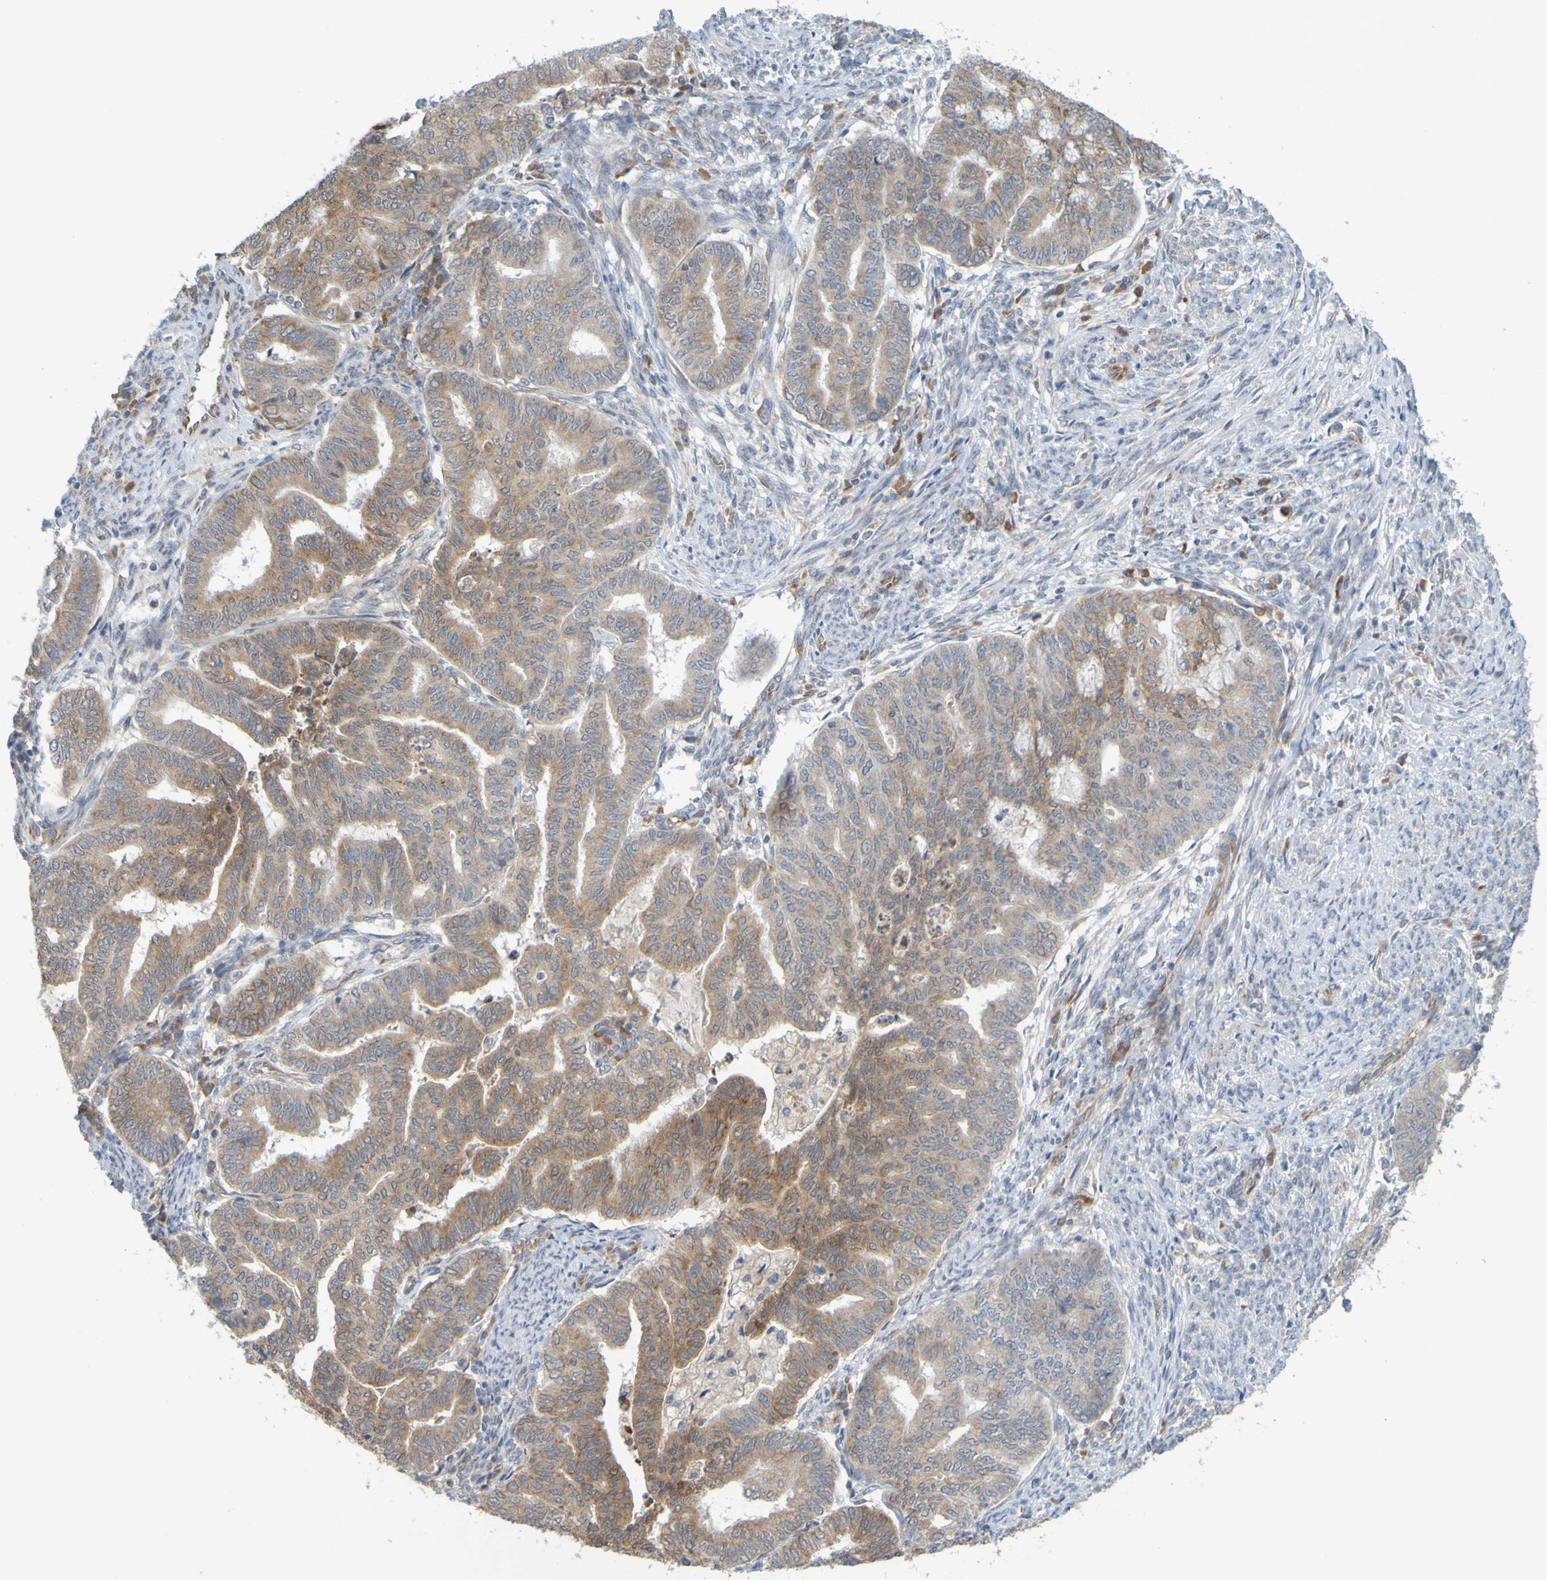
{"staining": {"intensity": "moderate", "quantity": ">75%", "location": "cytoplasmic/membranous"}, "tissue": "endometrial cancer", "cell_type": "Tumor cells", "image_type": "cancer", "snomed": [{"axis": "morphology", "description": "Adenocarcinoma, NOS"}, {"axis": "topography", "description": "Endometrium"}], "caption": "Immunohistochemistry photomicrograph of neoplastic tissue: endometrial cancer stained using immunohistochemistry displays medium levels of moderate protein expression localized specifically in the cytoplasmic/membranous of tumor cells, appearing as a cytoplasmic/membranous brown color.", "gene": "MOGS", "patient": {"sex": "female", "age": 79}}